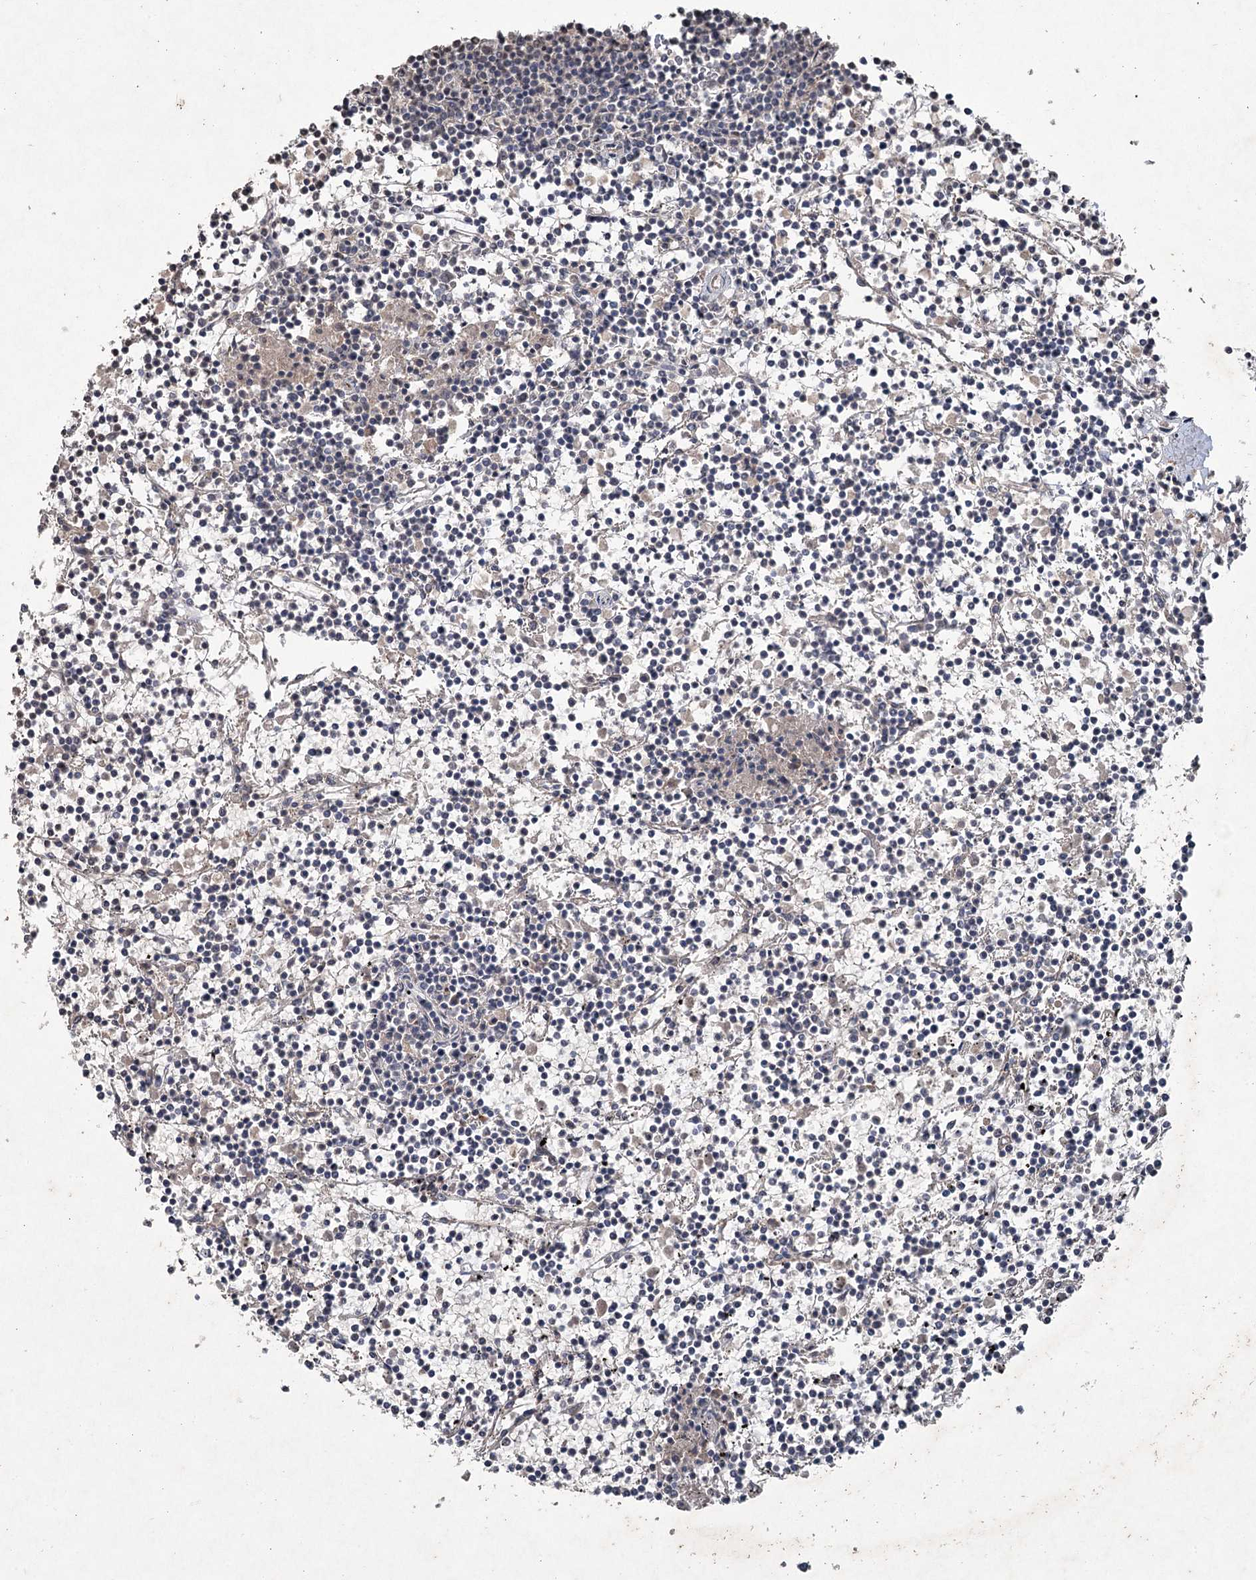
{"staining": {"intensity": "negative", "quantity": "none", "location": "none"}, "tissue": "lymphoma", "cell_type": "Tumor cells", "image_type": "cancer", "snomed": [{"axis": "morphology", "description": "Malignant lymphoma, non-Hodgkin's type, Low grade"}, {"axis": "topography", "description": "Spleen"}], "caption": "Immunohistochemistry image of neoplastic tissue: human malignant lymphoma, non-Hodgkin's type (low-grade) stained with DAB demonstrates no significant protein positivity in tumor cells.", "gene": "PGLYRP2", "patient": {"sex": "female", "age": 19}}